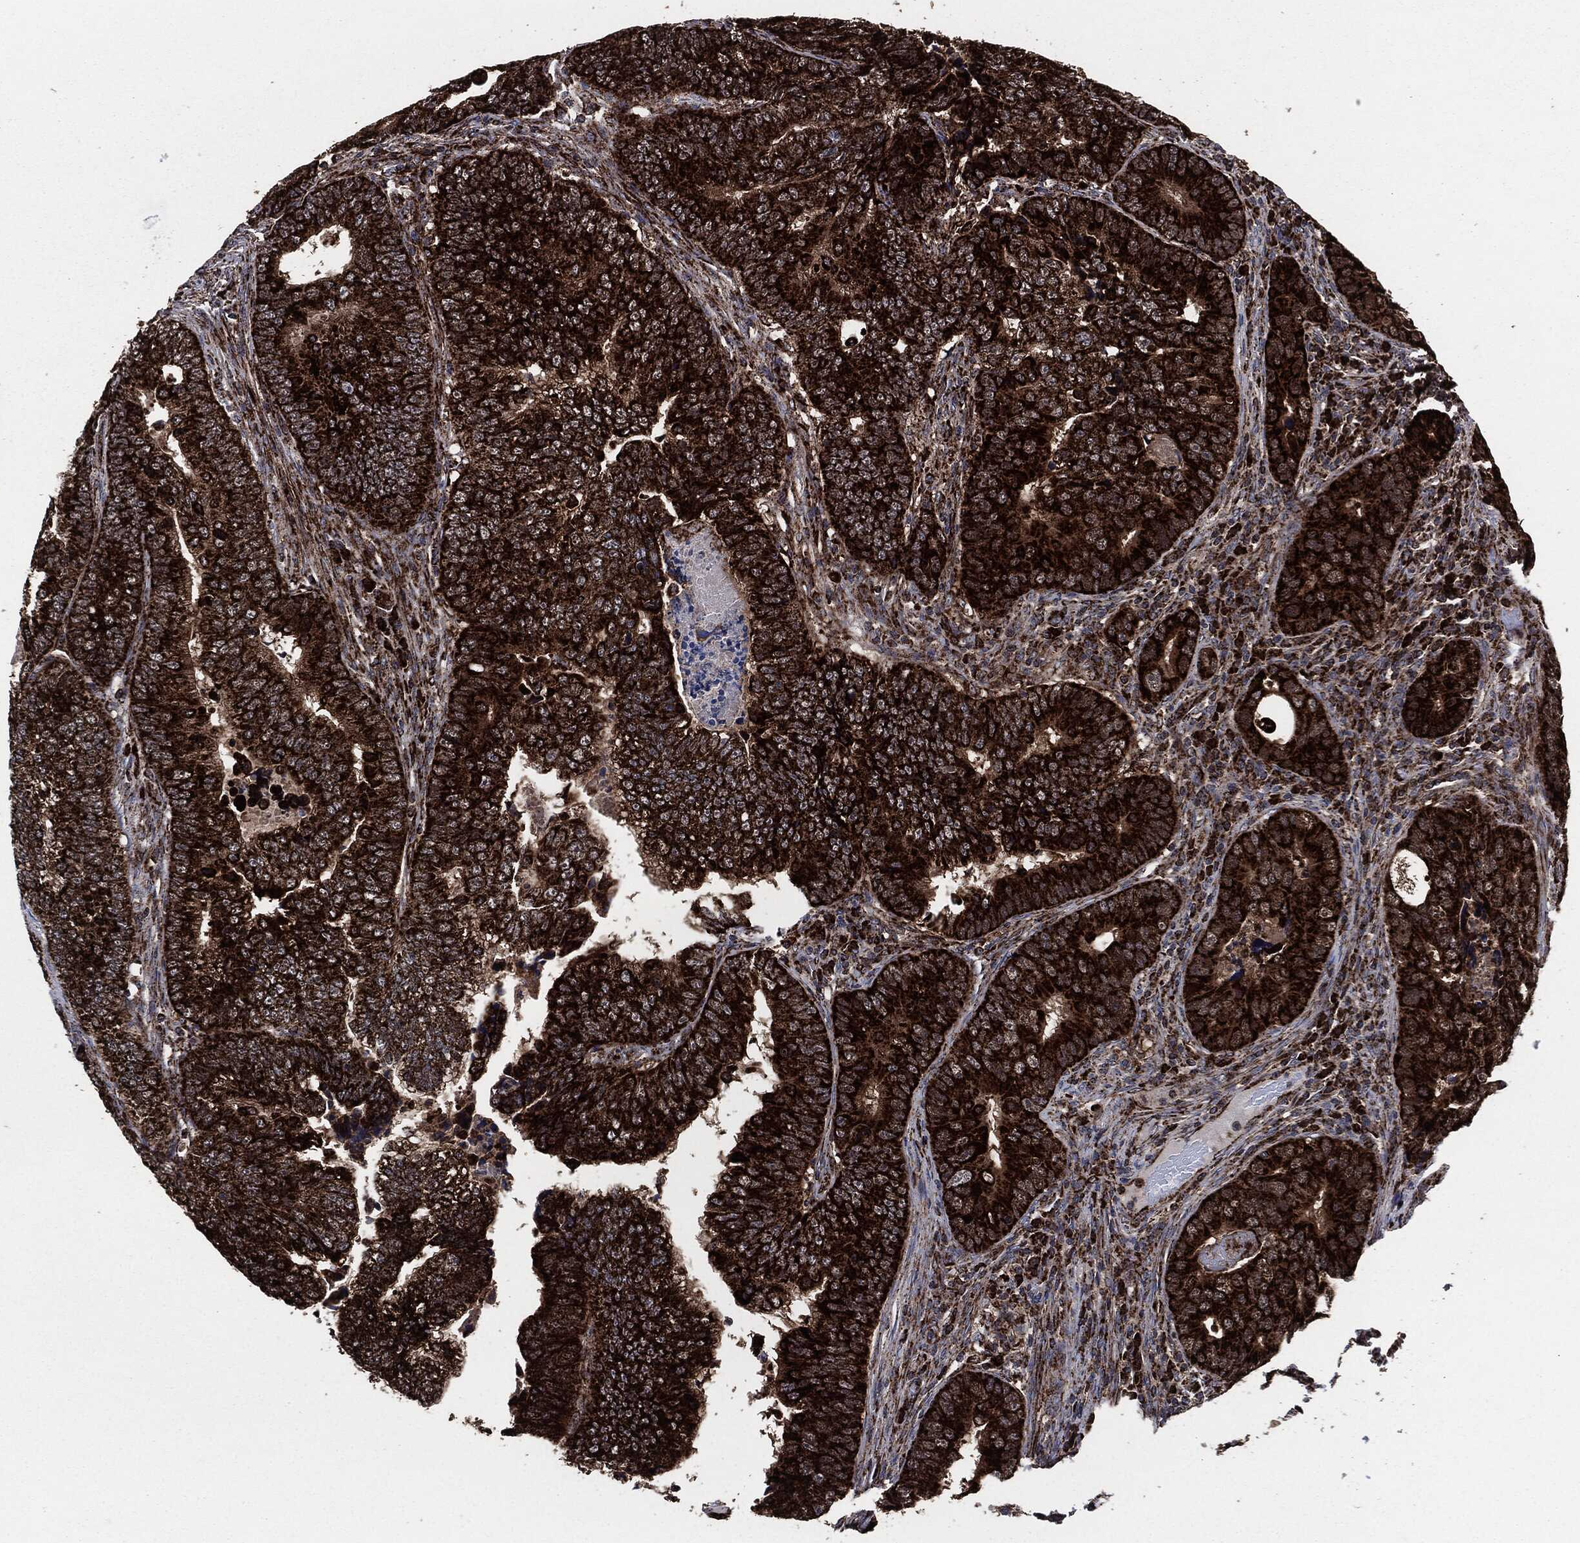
{"staining": {"intensity": "strong", "quantity": ">75%", "location": "cytoplasmic/membranous"}, "tissue": "colorectal cancer", "cell_type": "Tumor cells", "image_type": "cancer", "snomed": [{"axis": "morphology", "description": "Adenocarcinoma, NOS"}, {"axis": "topography", "description": "Colon"}], "caption": "This image exhibits IHC staining of human adenocarcinoma (colorectal), with high strong cytoplasmic/membranous expression in approximately >75% of tumor cells.", "gene": "FH", "patient": {"sex": "female", "age": 72}}